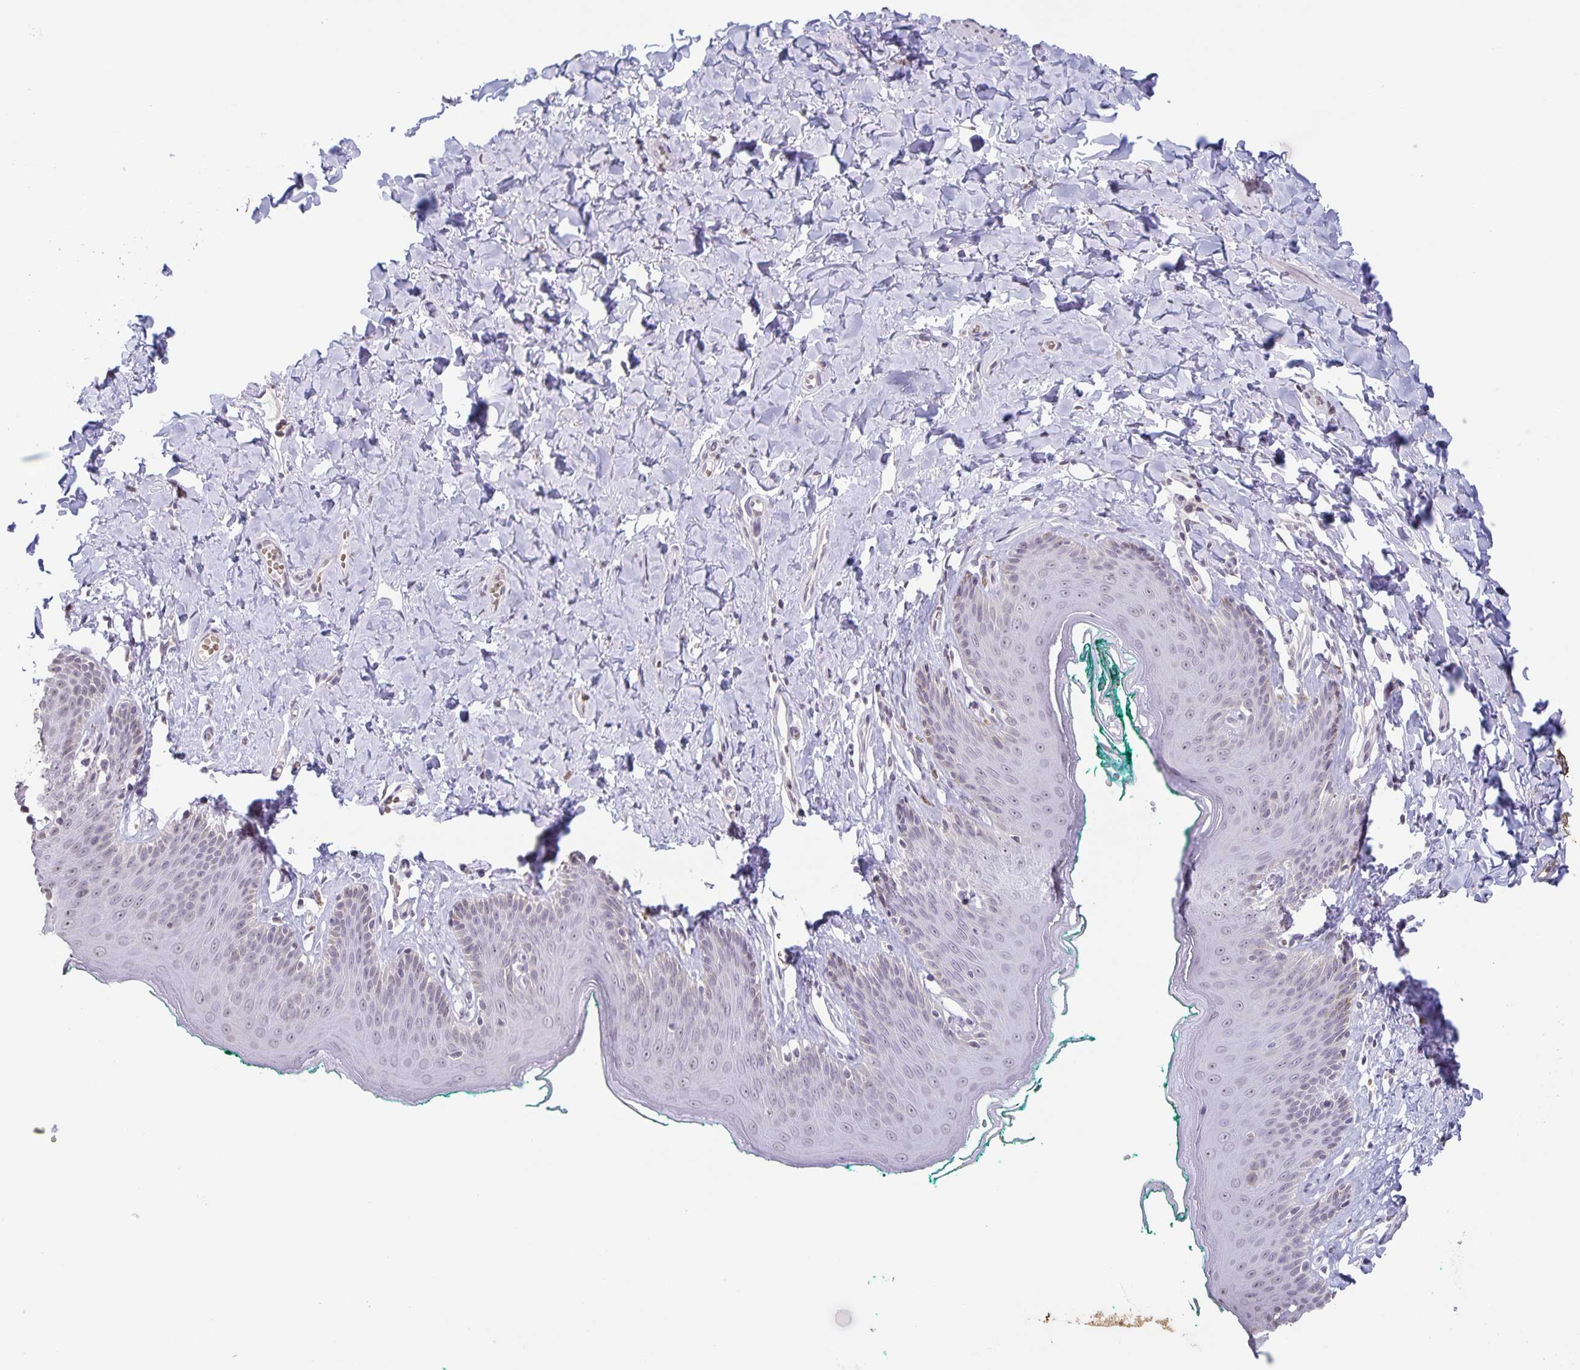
{"staining": {"intensity": "negative", "quantity": "none", "location": "none"}, "tissue": "skin", "cell_type": "Epidermal cells", "image_type": "normal", "snomed": [{"axis": "morphology", "description": "Normal tissue, NOS"}, {"axis": "topography", "description": "Vulva"}, {"axis": "topography", "description": "Peripheral nerve tissue"}], "caption": "DAB immunohistochemical staining of normal human skin reveals no significant positivity in epidermal cells.", "gene": "AQP4", "patient": {"sex": "female", "age": 66}}